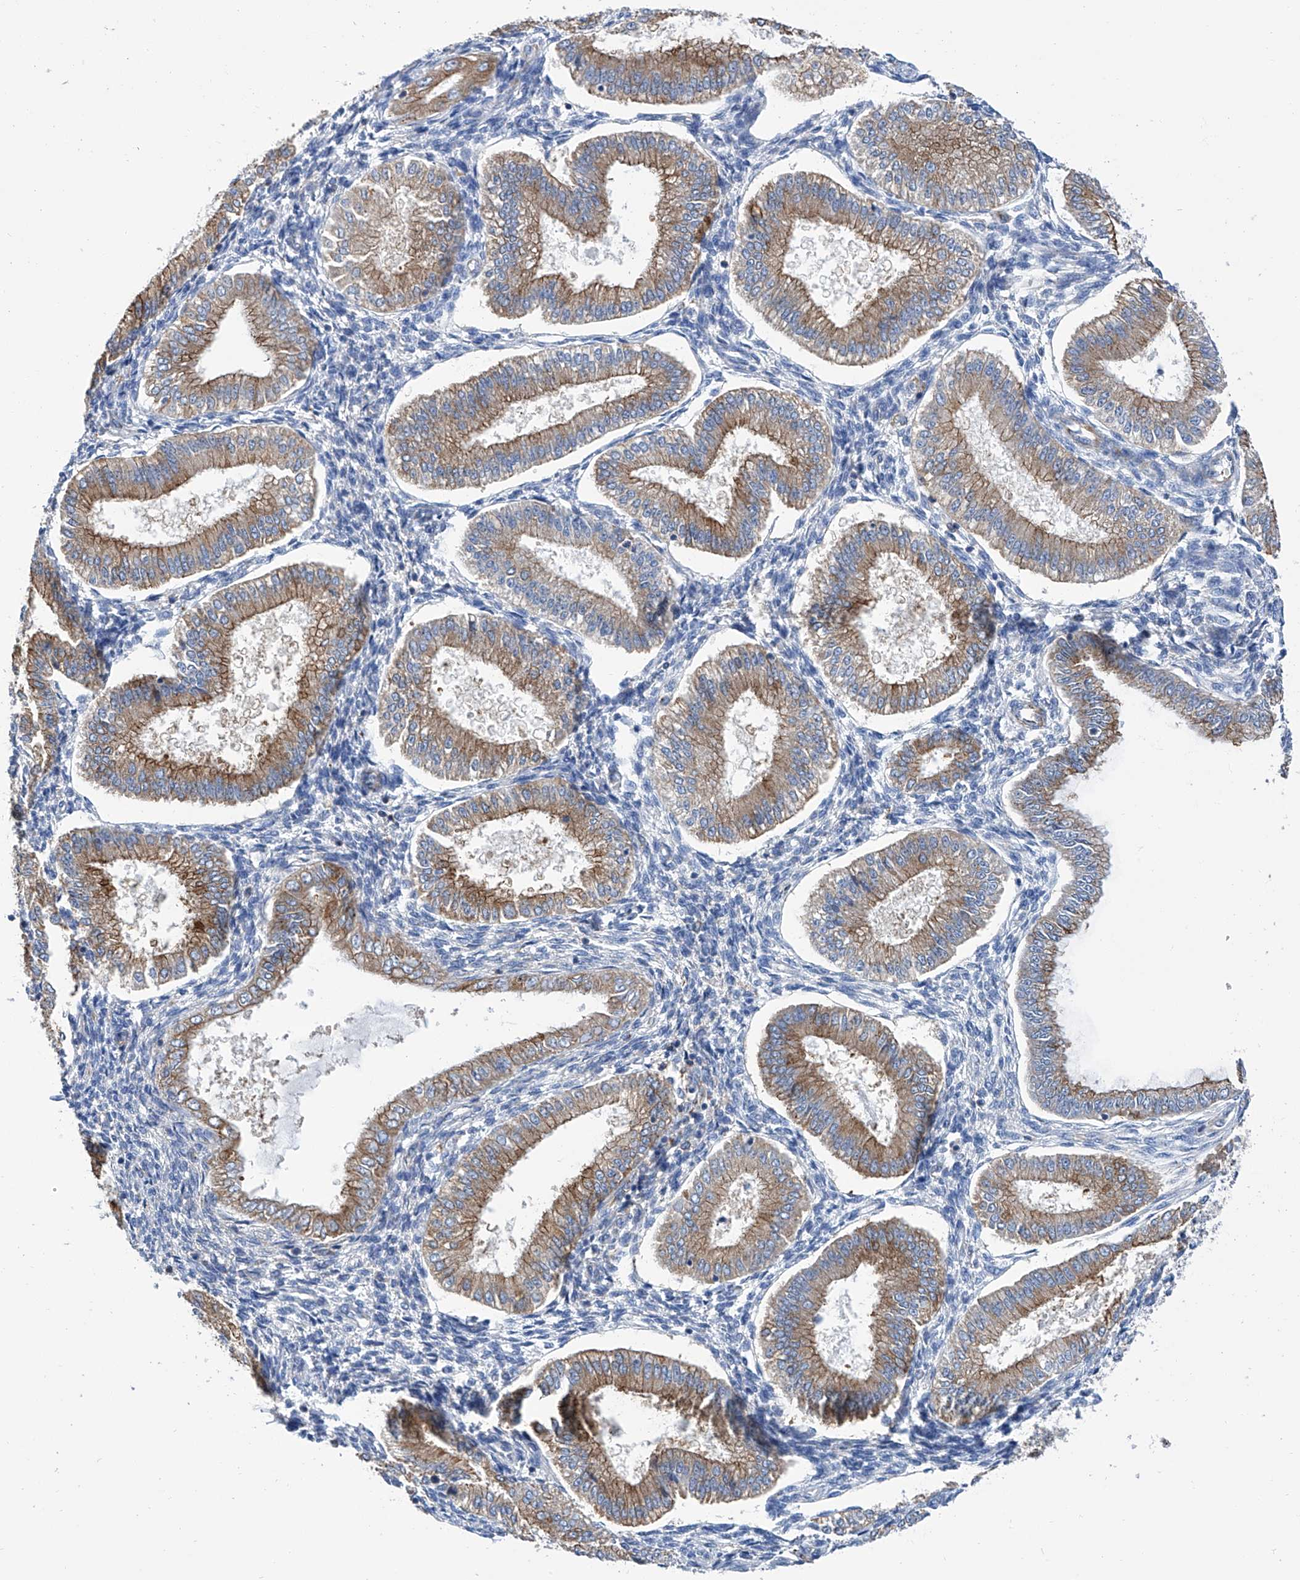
{"staining": {"intensity": "negative", "quantity": "none", "location": "none"}, "tissue": "endometrium", "cell_type": "Cells in endometrial stroma", "image_type": "normal", "snomed": [{"axis": "morphology", "description": "Normal tissue, NOS"}, {"axis": "topography", "description": "Endometrium"}], "caption": "The micrograph reveals no staining of cells in endometrial stroma in benign endometrium. (Brightfield microscopy of DAB IHC at high magnification).", "gene": "GPT", "patient": {"sex": "female", "age": 39}}